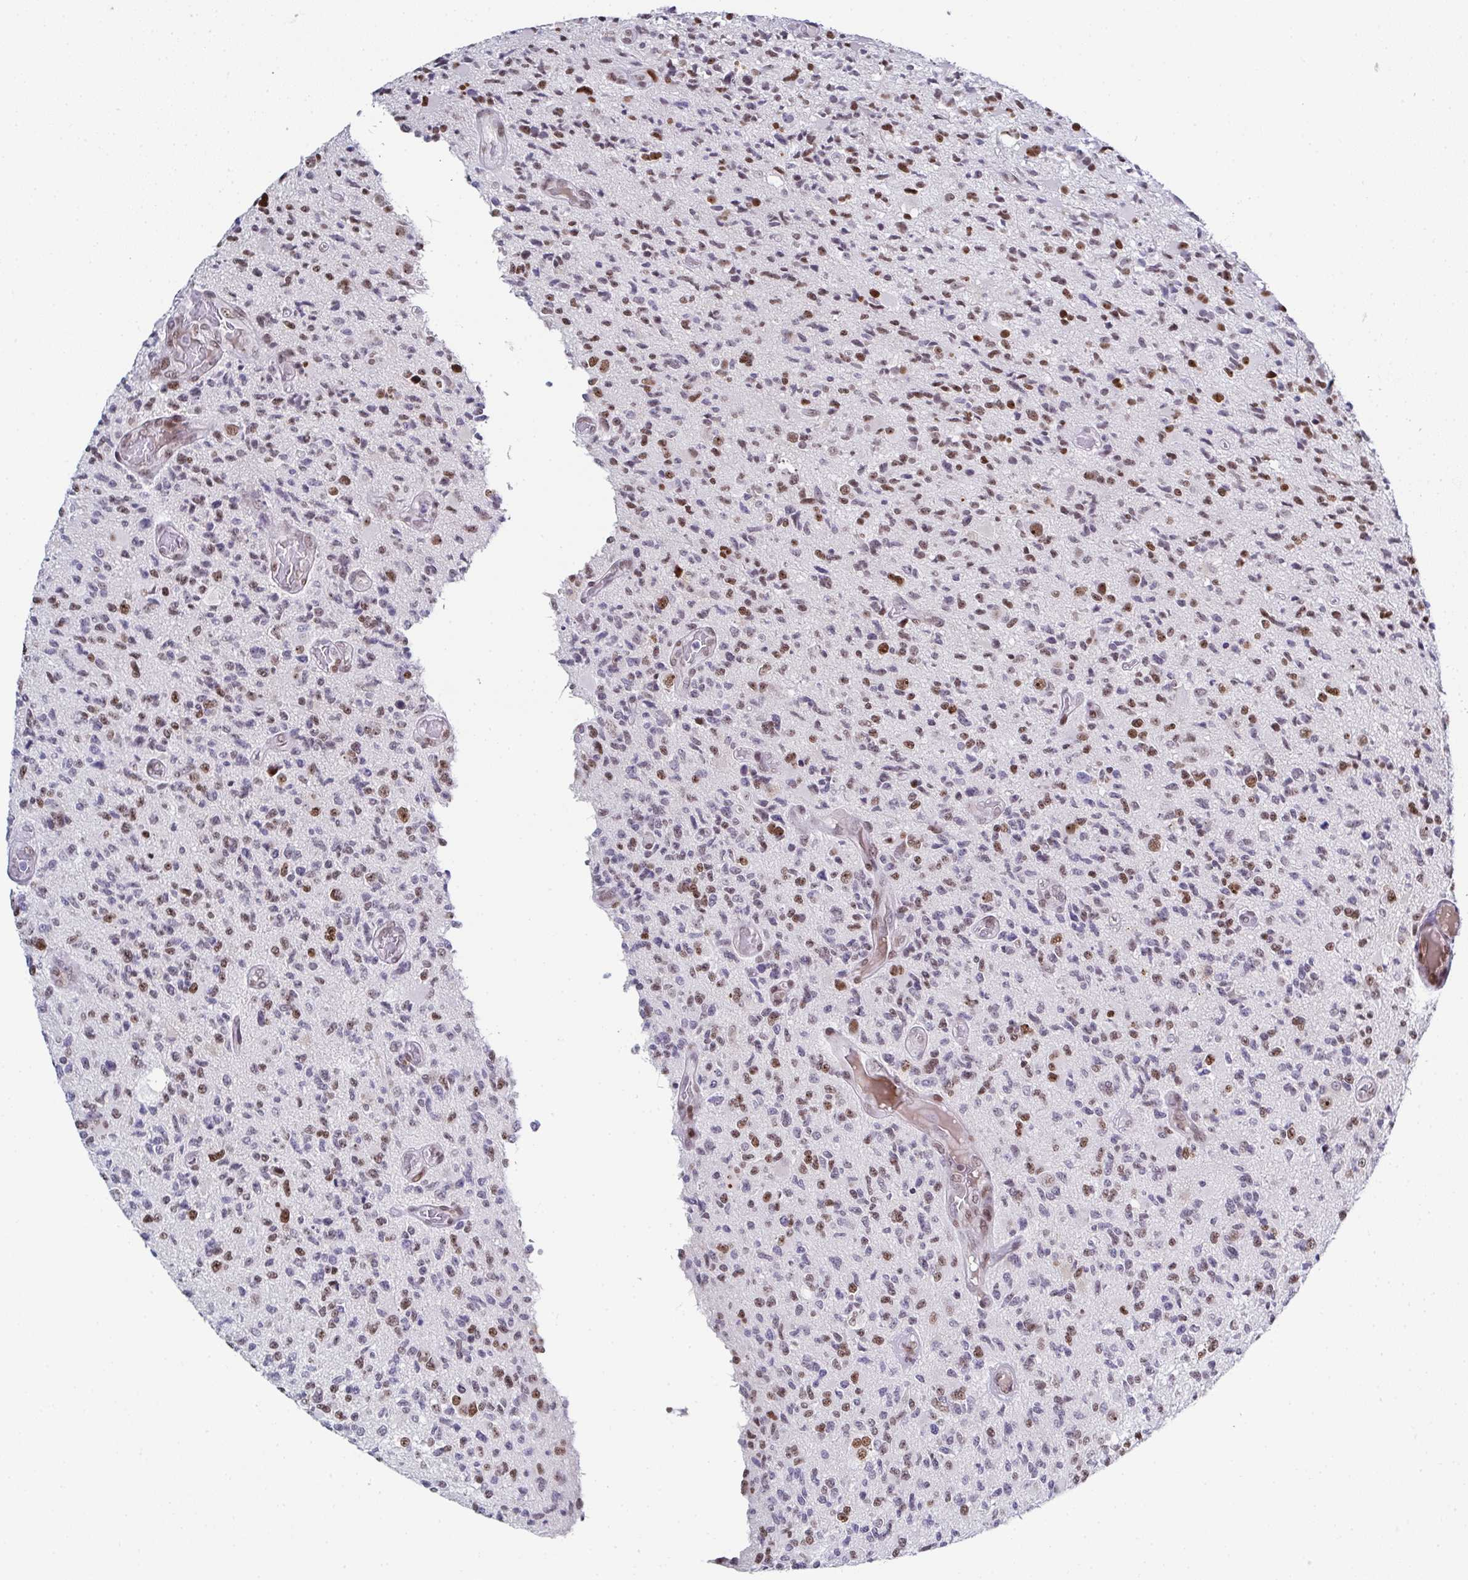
{"staining": {"intensity": "moderate", "quantity": "<25%", "location": "nuclear"}, "tissue": "glioma", "cell_type": "Tumor cells", "image_type": "cancer", "snomed": [{"axis": "morphology", "description": "Glioma, malignant, High grade"}, {"axis": "topography", "description": "Brain"}], "caption": "The image exhibits staining of high-grade glioma (malignant), revealing moderate nuclear protein staining (brown color) within tumor cells.", "gene": "RB1", "patient": {"sex": "female", "age": 63}}